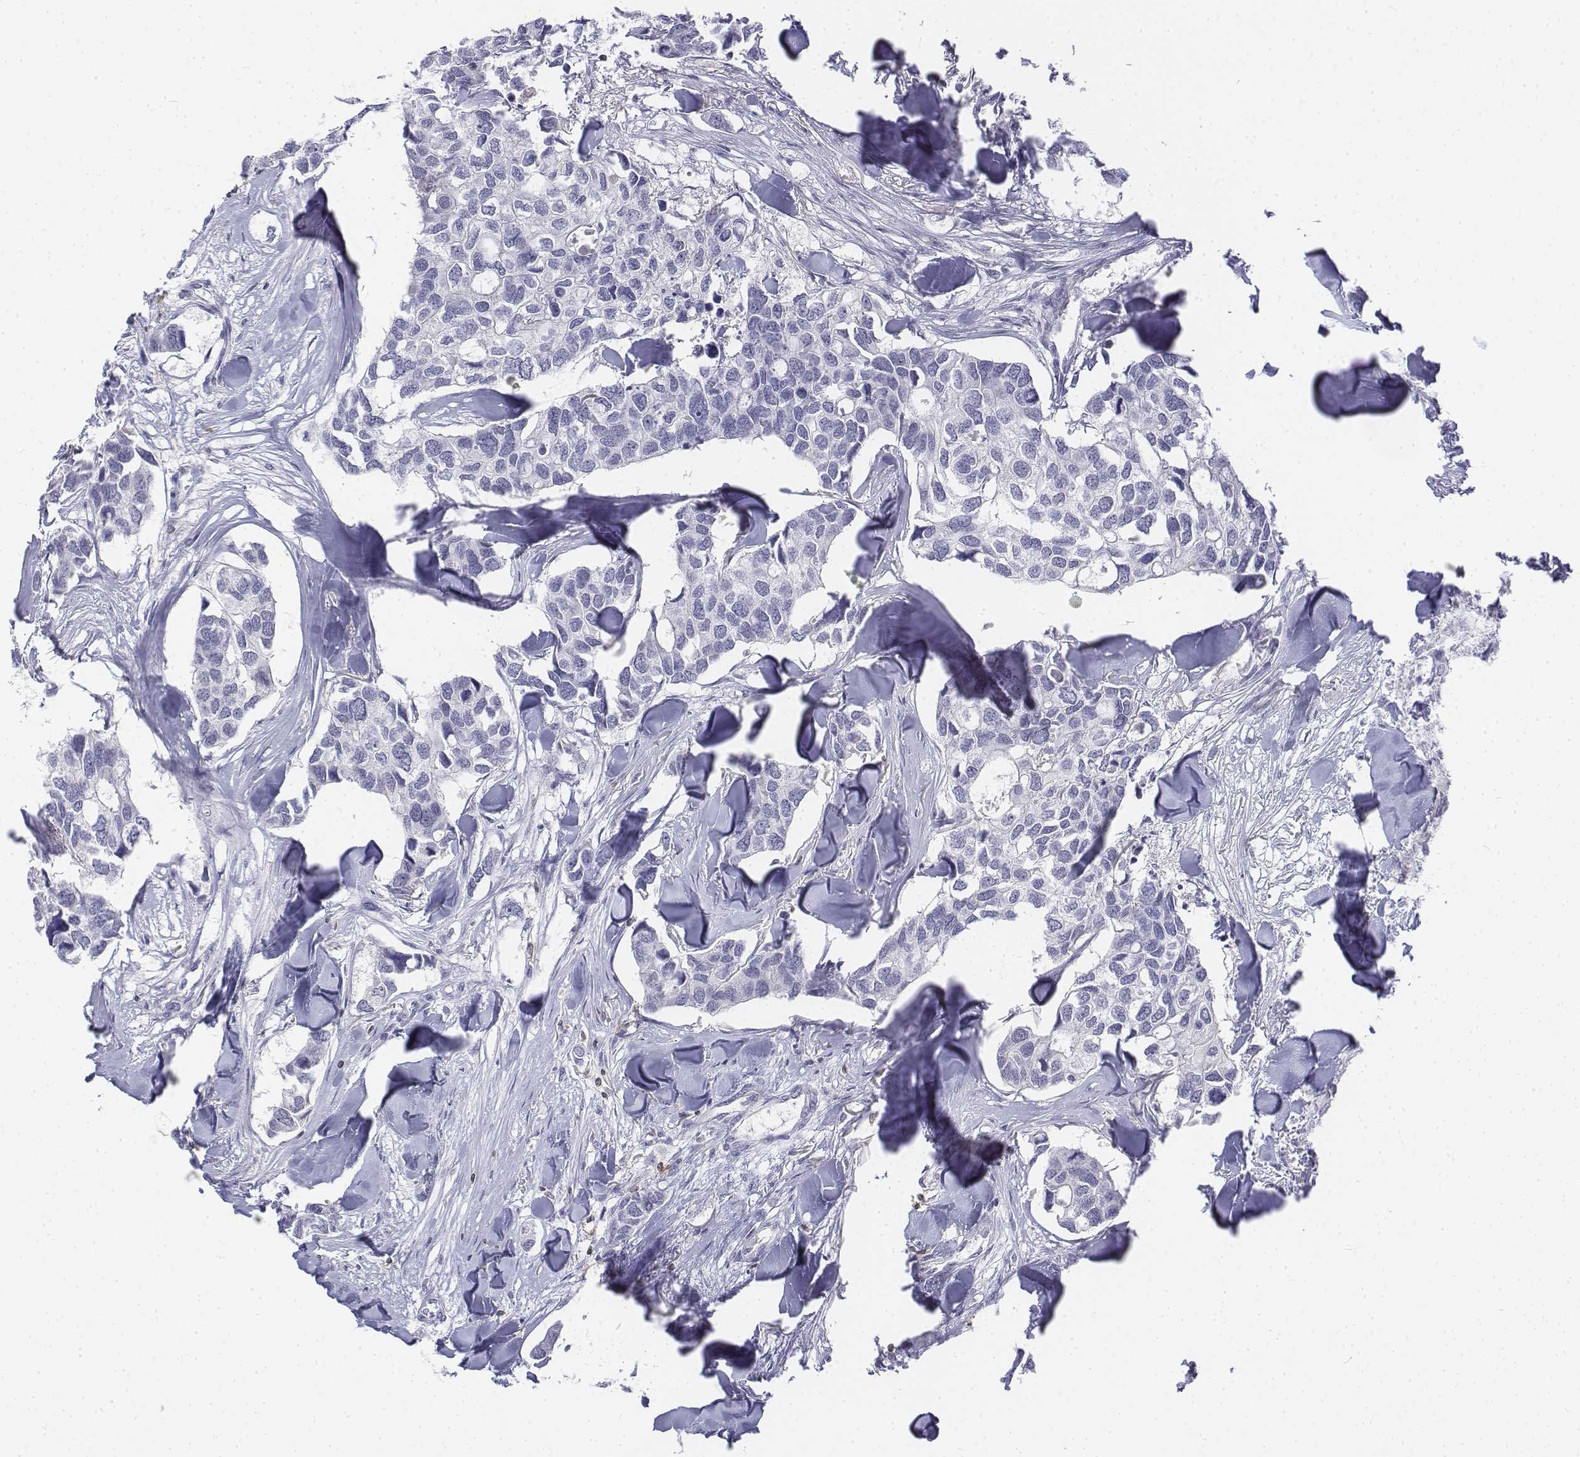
{"staining": {"intensity": "negative", "quantity": "none", "location": "none"}, "tissue": "breast cancer", "cell_type": "Tumor cells", "image_type": "cancer", "snomed": [{"axis": "morphology", "description": "Duct carcinoma"}, {"axis": "topography", "description": "Breast"}], "caption": "IHC photomicrograph of breast cancer (intraductal carcinoma) stained for a protein (brown), which shows no positivity in tumor cells.", "gene": "CD3E", "patient": {"sex": "female", "age": 83}}